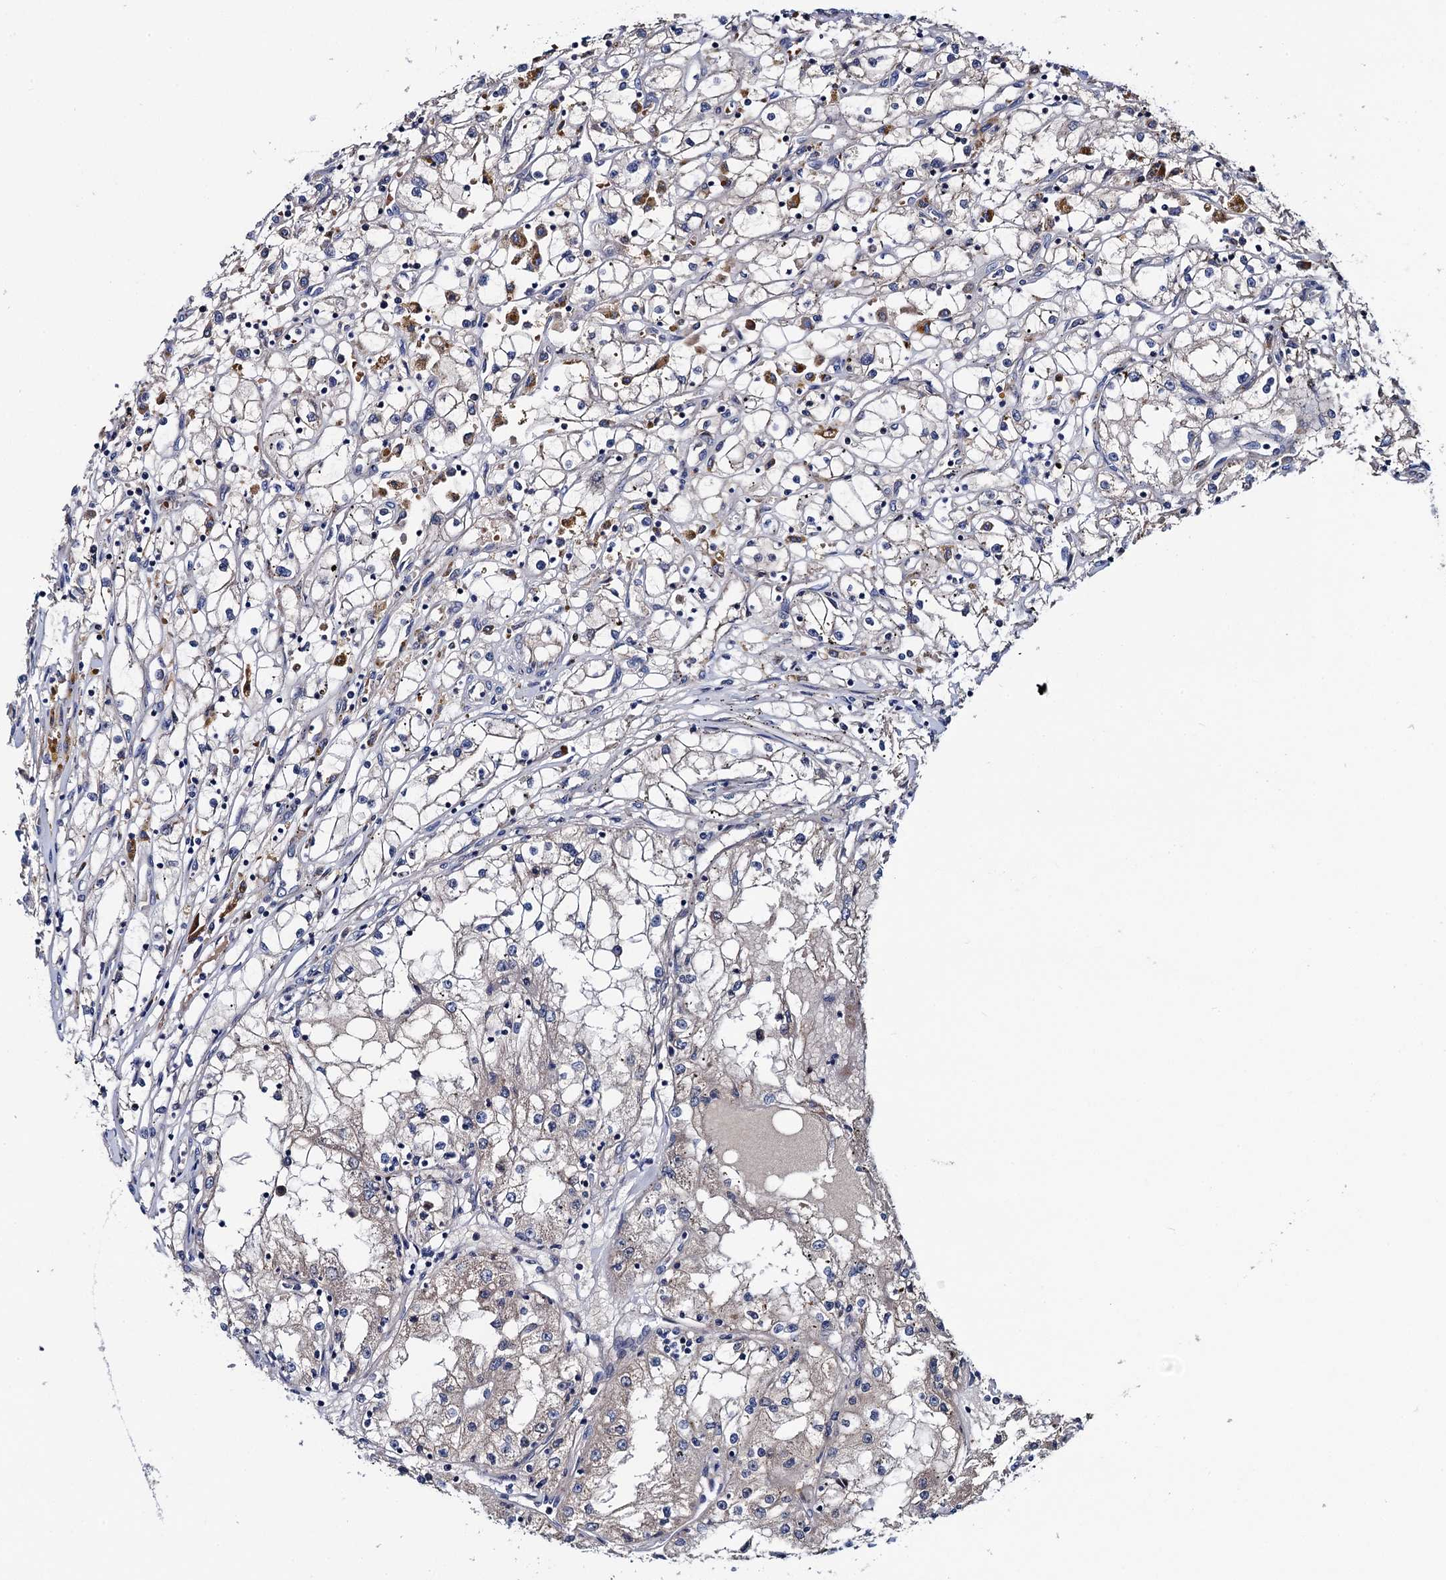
{"staining": {"intensity": "negative", "quantity": "none", "location": "none"}, "tissue": "renal cancer", "cell_type": "Tumor cells", "image_type": "cancer", "snomed": [{"axis": "morphology", "description": "Adenocarcinoma, NOS"}, {"axis": "topography", "description": "Kidney"}], "caption": "High power microscopy photomicrograph of an immunohistochemistry (IHC) image of adenocarcinoma (renal), revealing no significant expression in tumor cells. (Stains: DAB immunohistochemistry with hematoxylin counter stain, Microscopy: brightfield microscopy at high magnification).", "gene": "TRMT112", "patient": {"sex": "male", "age": 56}}